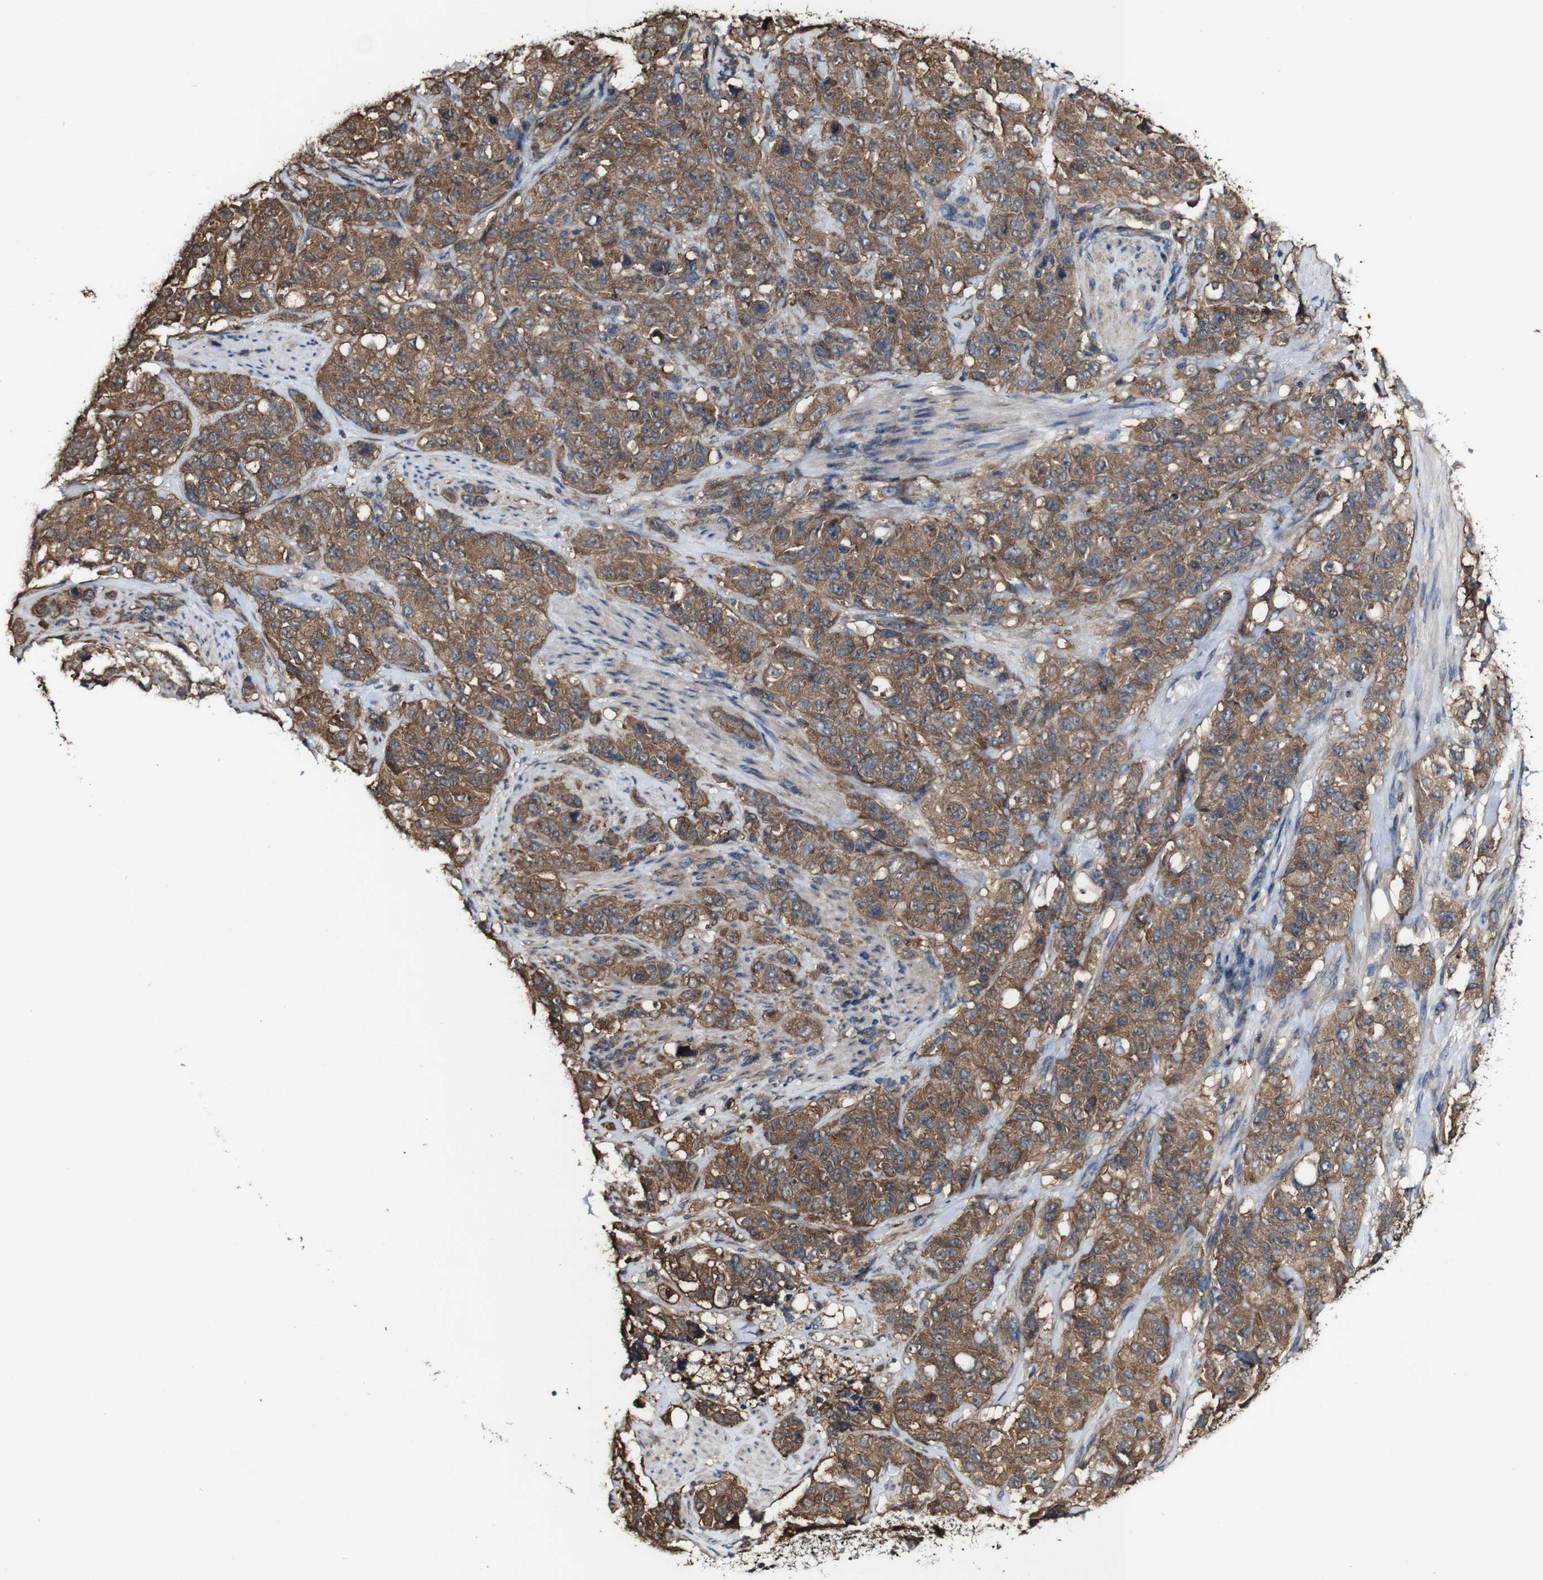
{"staining": {"intensity": "moderate", "quantity": ">75%", "location": "cytoplasmic/membranous"}, "tissue": "stomach cancer", "cell_type": "Tumor cells", "image_type": "cancer", "snomed": [{"axis": "morphology", "description": "Adenocarcinoma, NOS"}, {"axis": "topography", "description": "Stomach"}], "caption": "Immunohistochemical staining of stomach adenocarcinoma exhibits moderate cytoplasmic/membranous protein positivity in approximately >75% of tumor cells. (brown staining indicates protein expression, while blue staining denotes nuclei).", "gene": "PTPRR", "patient": {"sex": "male", "age": 48}}